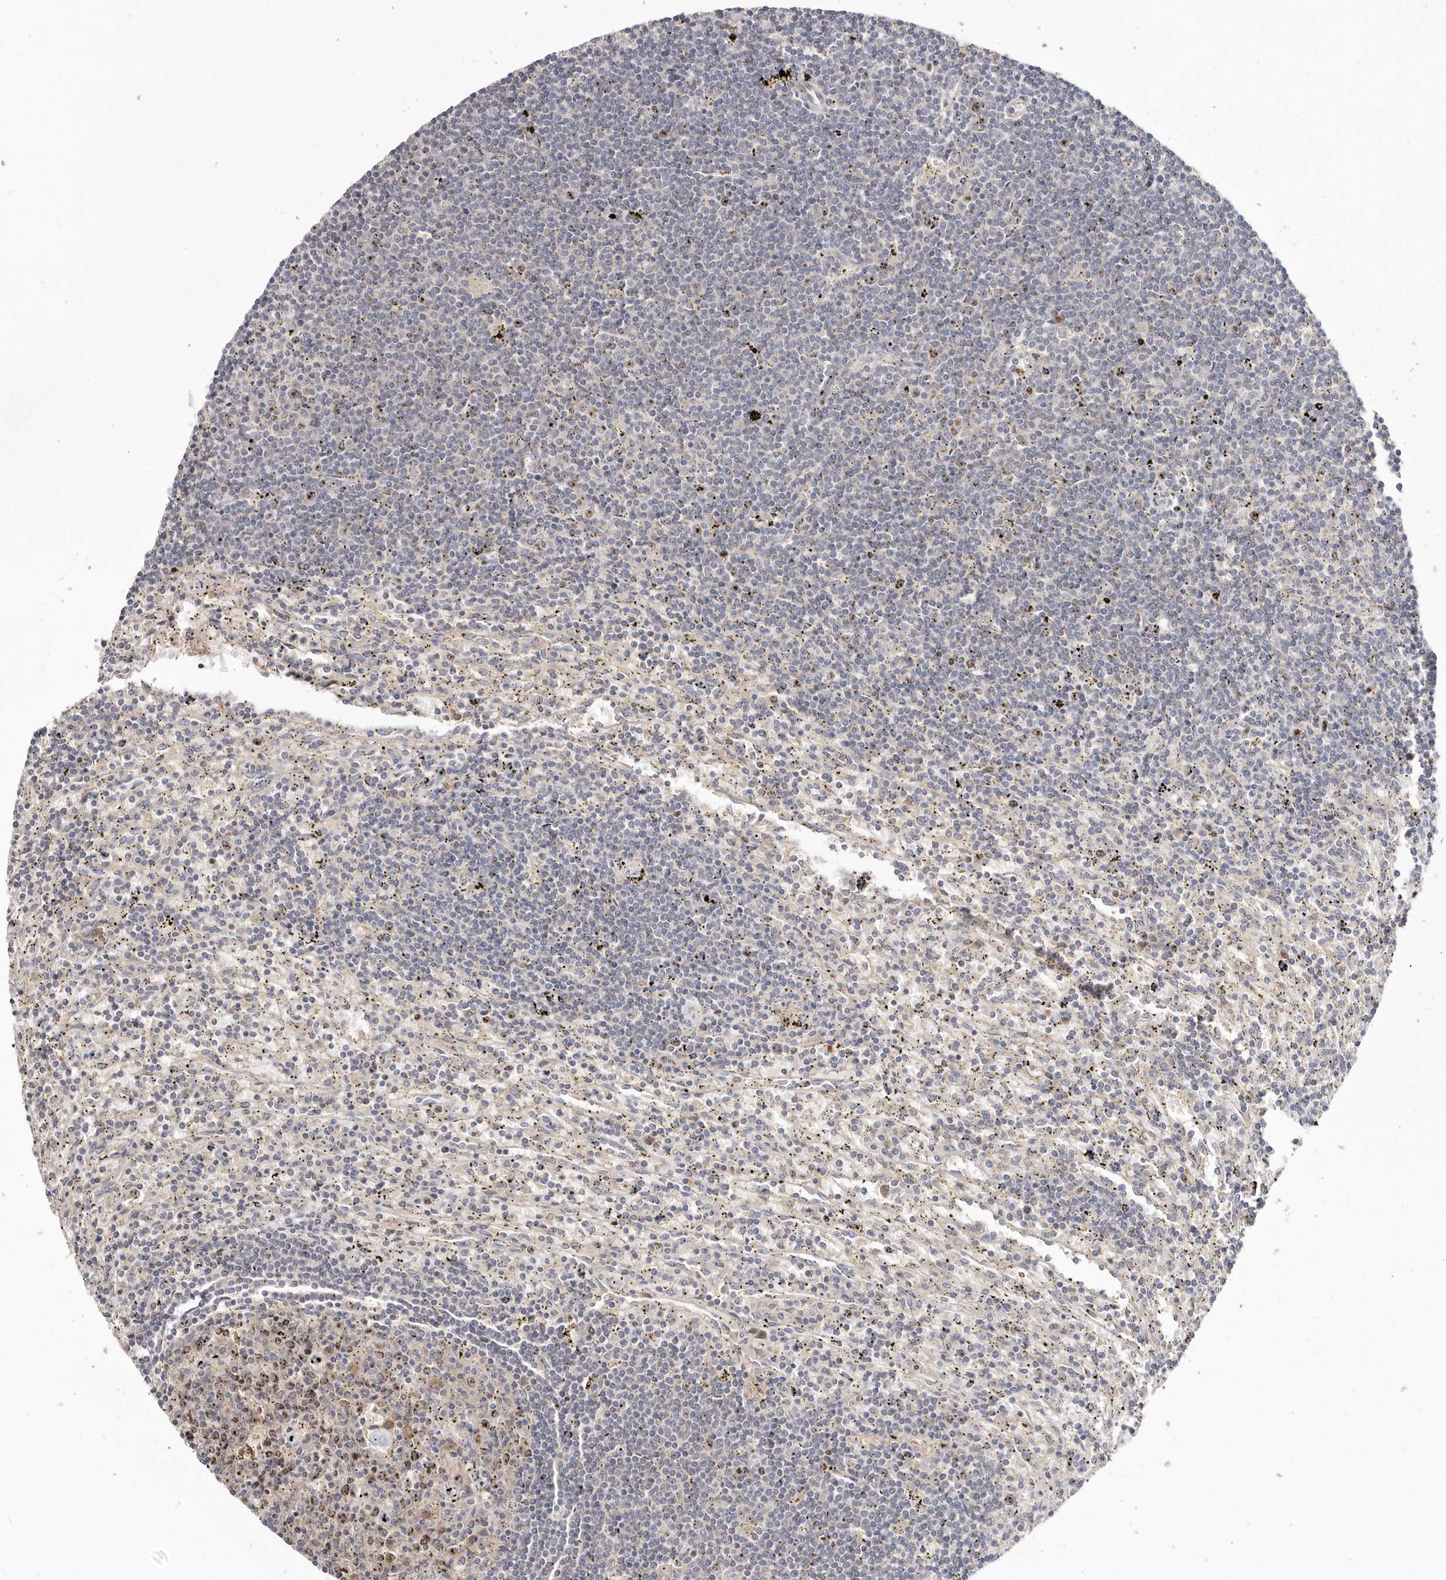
{"staining": {"intensity": "negative", "quantity": "none", "location": "none"}, "tissue": "lymphoma", "cell_type": "Tumor cells", "image_type": "cancer", "snomed": [{"axis": "morphology", "description": "Malignant lymphoma, non-Hodgkin's type, Low grade"}, {"axis": "topography", "description": "Spleen"}], "caption": "IHC image of neoplastic tissue: human low-grade malignant lymphoma, non-Hodgkin's type stained with DAB exhibits no significant protein expression in tumor cells.", "gene": "CCDC190", "patient": {"sex": "male", "age": 76}}